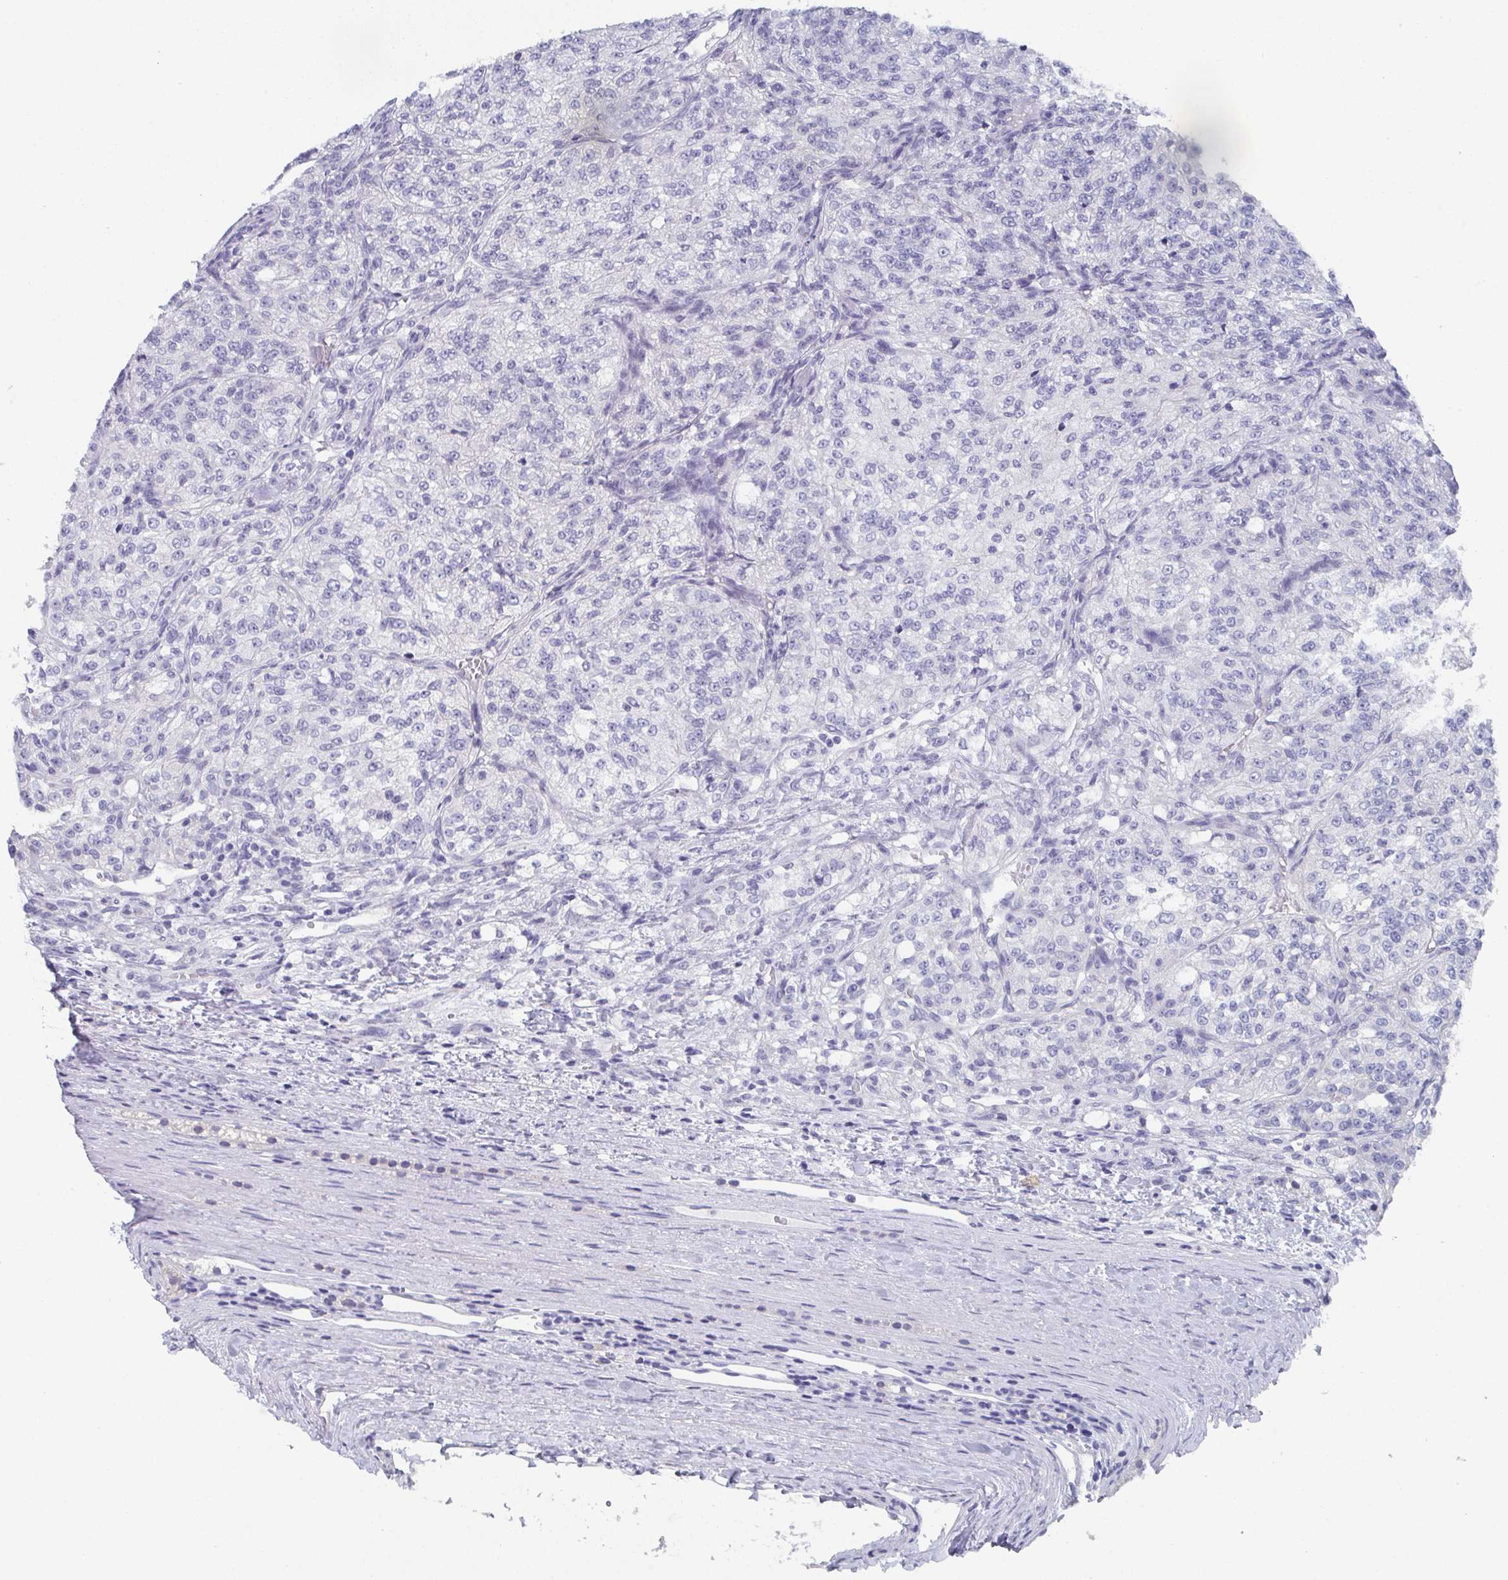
{"staining": {"intensity": "negative", "quantity": "none", "location": "none"}, "tissue": "renal cancer", "cell_type": "Tumor cells", "image_type": "cancer", "snomed": [{"axis": "morphology", "description": "Adenocarcinoma, NOS"}, {"axis": "topography", "description": "Kidney"}], "caption": "Adenocarcinoma (renal) stained for a protein using immunohistochemistry demonstrates no staining tumor cells.", "gene": "DYDC2", "patient": {"sex": "female", "age": 63}}